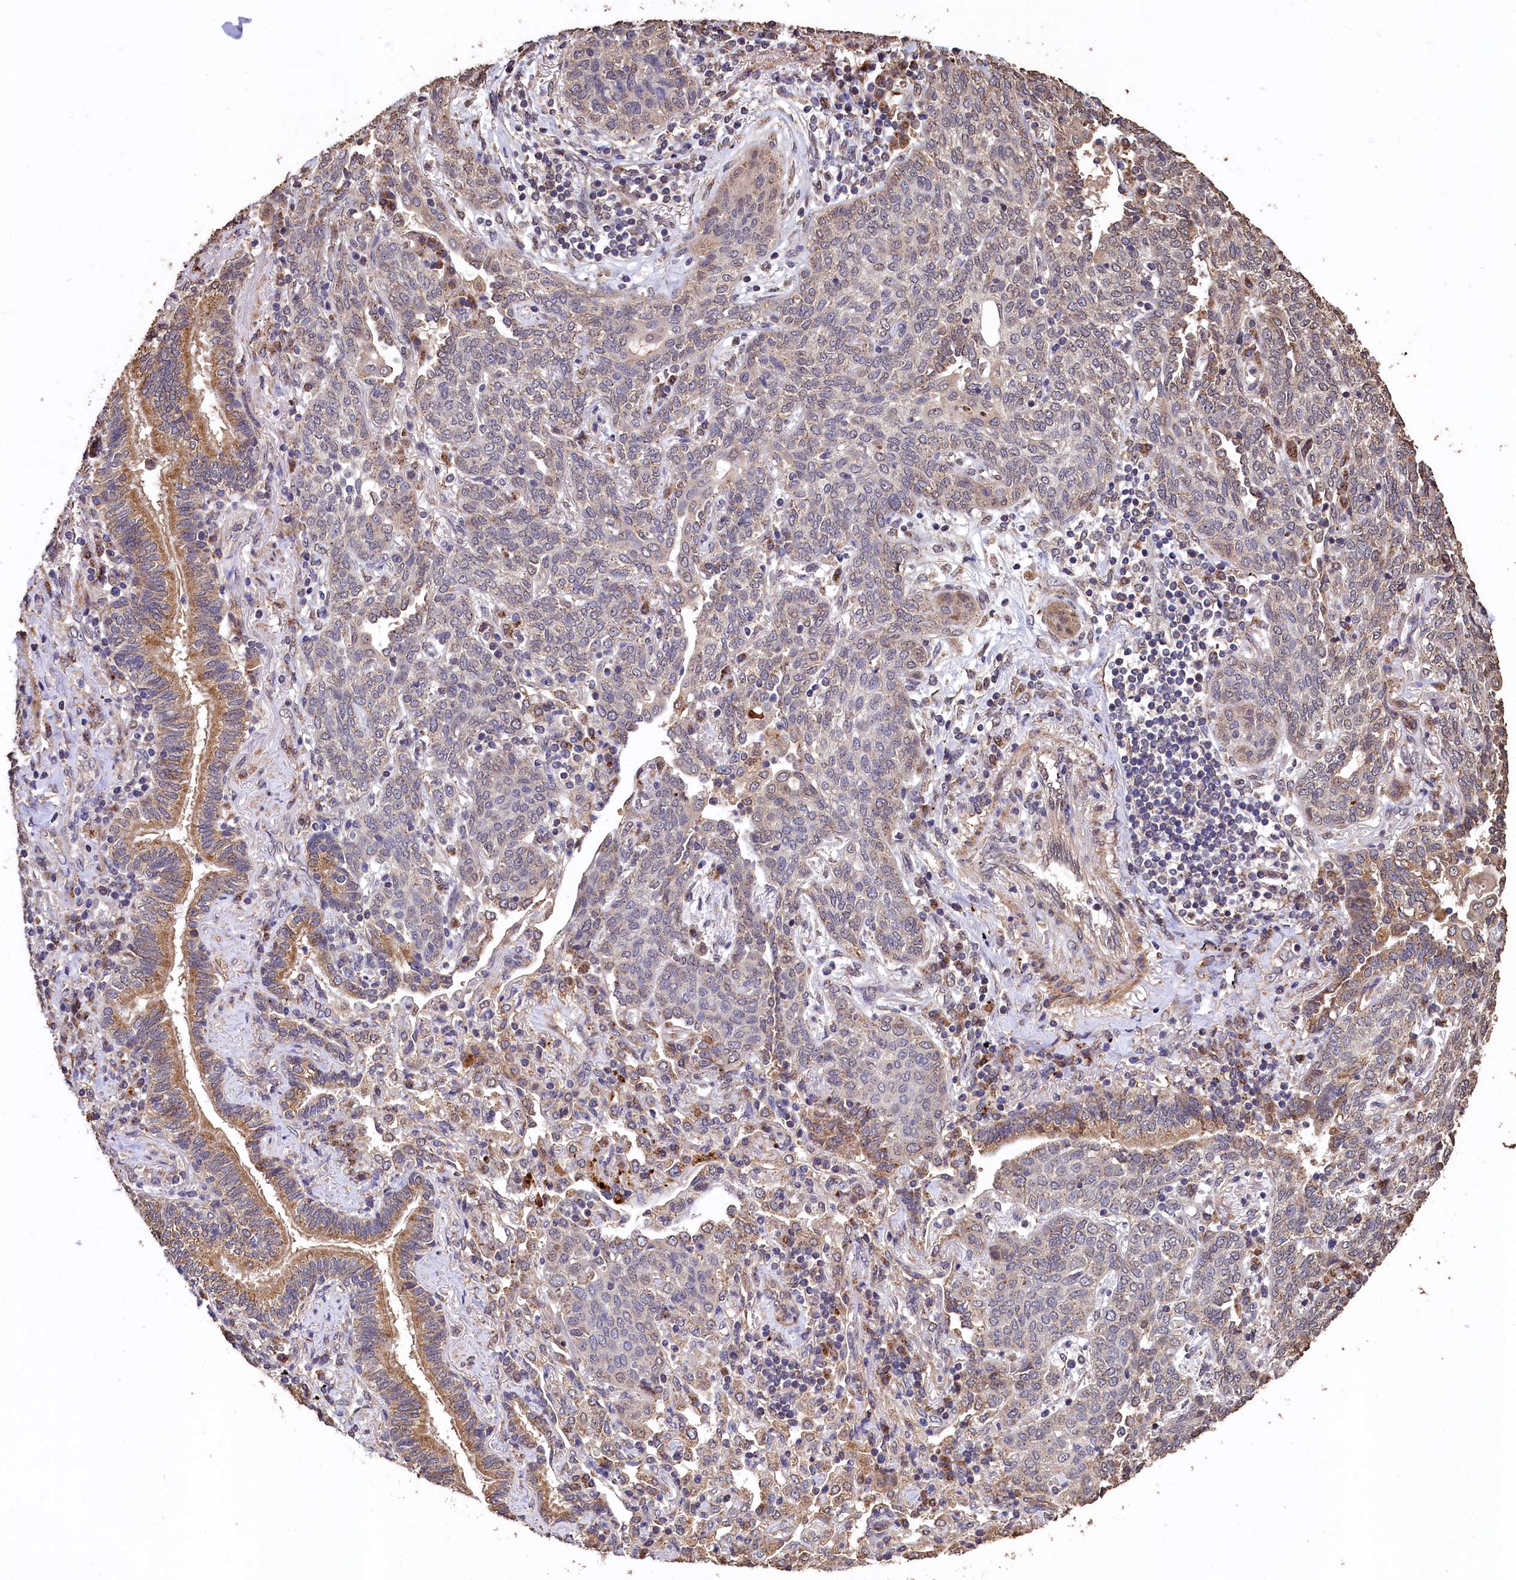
{"staining": {"intensity": "weak", "quantity": "<25%", "location": "cytoplasmic/membranous"}, "tissue": "lung cancer", "cell_type": "Tumor cells", "image_type": "cancer", "snomed": [{"axis": "morphology", "description": "Squamous cell carcinoma, NOS"}, {"axis": "topography", "description": "Lung"}], "caption": "The histopathology image reveals no significant expression in tumor cells of lung cancer (squamous cell carcinoma). (Brightfield microscopy of DAB (3,3'-diaminobenzidine) immunohistochemistry at high magnification).", "gene": "LSM4", "patient": {"sex": "female", "age": 70}}